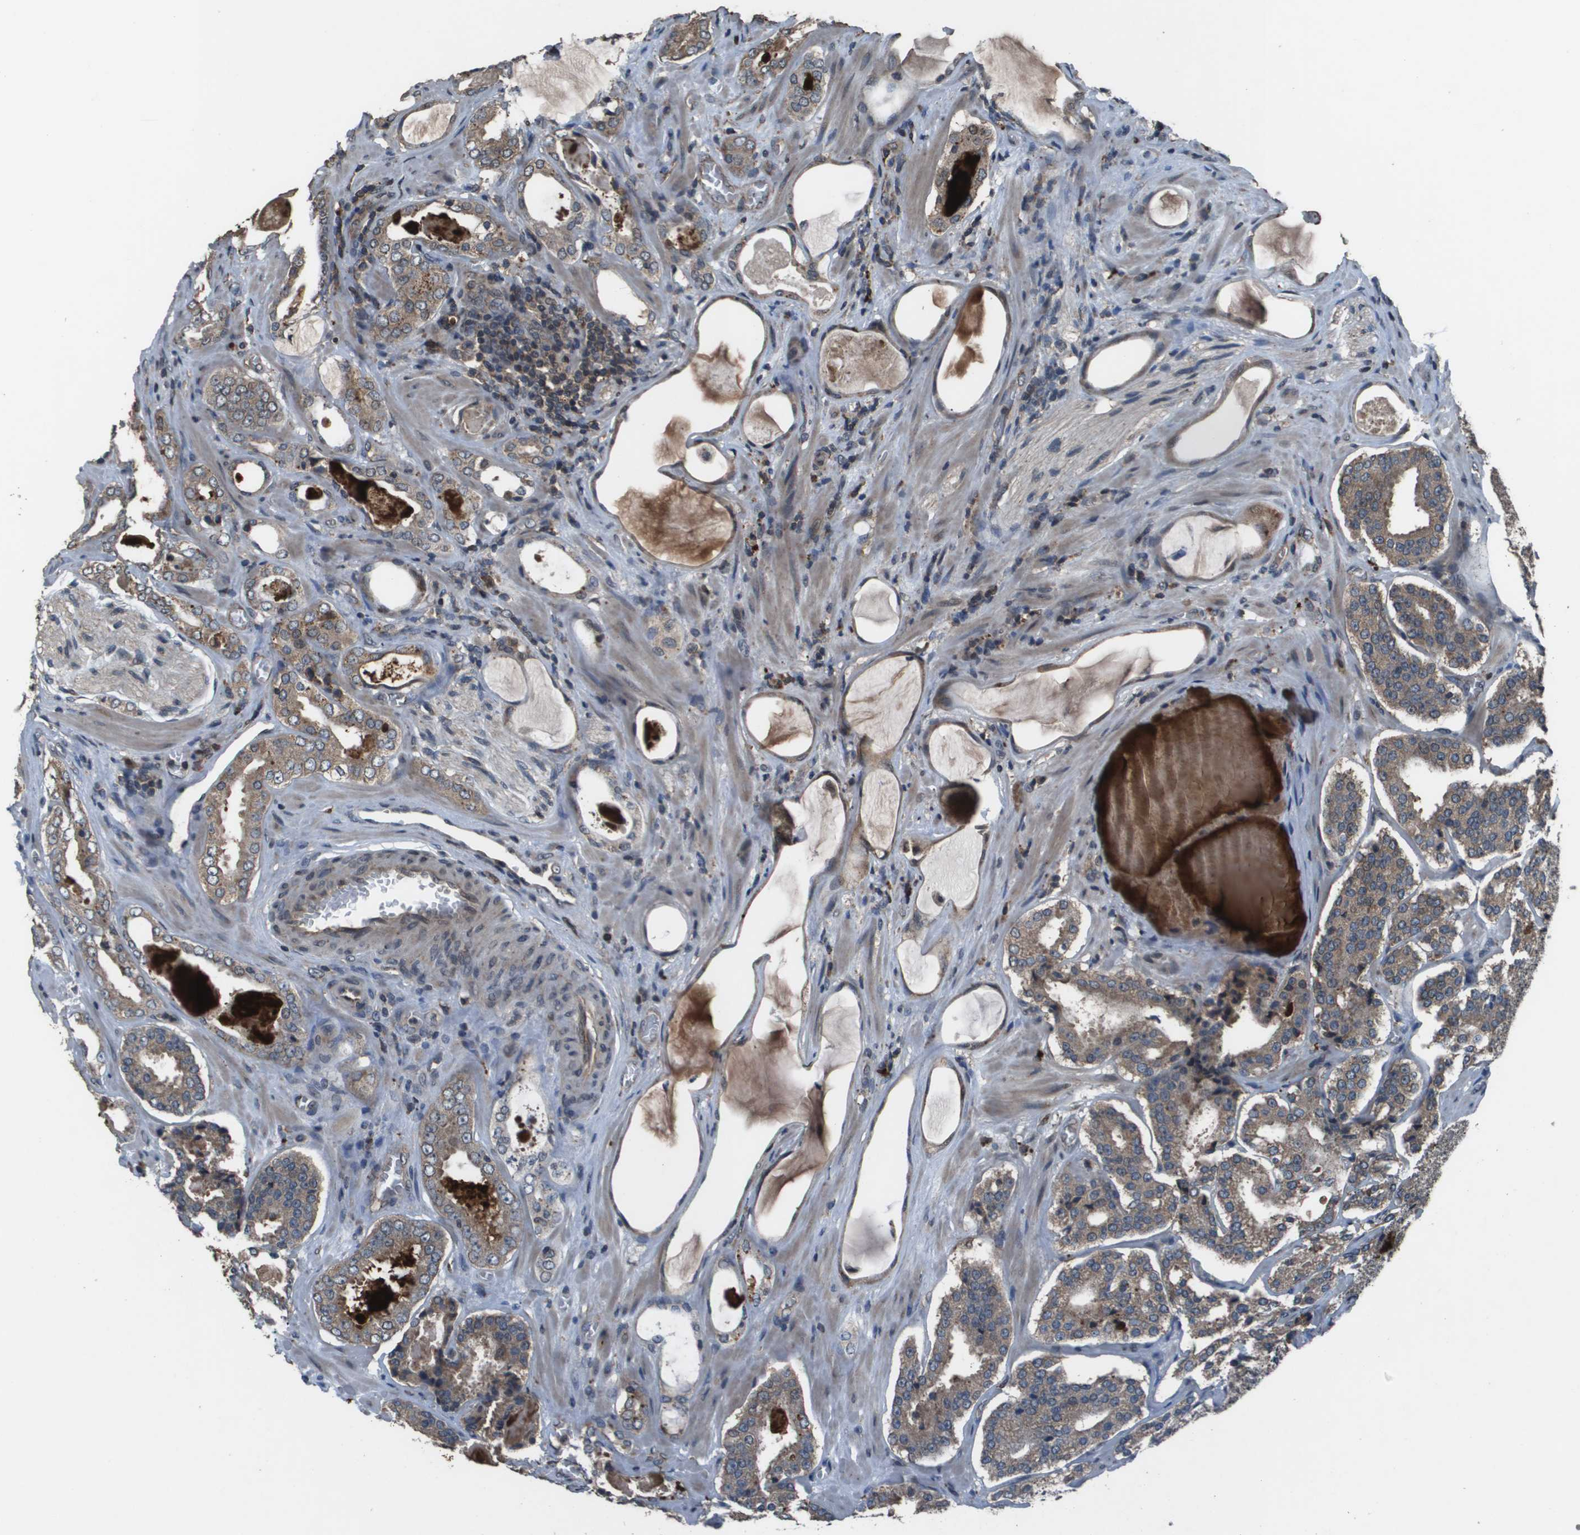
{"staining": {"intensity": "weak", "quantity": ">75%", "location": "cytoplasmic/membranous"}, "tissue": "prostate cancer", "cell_type": "Tumor cells", "image_type": "cancer", "snomed": [{"axis": "morphology", "description": "Adenocarcinoma, High grade"}, {"axis": "topography", "description": "Prostate"}], "caption": "Weak cytoplasmic/membranous expression is identified in approximately >75% of tumor cells in prostate cancer (high-grade adenocarcinoma). Using DAB (3,3'-diaminobenzidine) (brown) and hematoxylin (blue) stains, captured at high magnification using brightfield microscopy.", "gene": "GOSR2", "patient": {"sex": "male", "age": 60}}